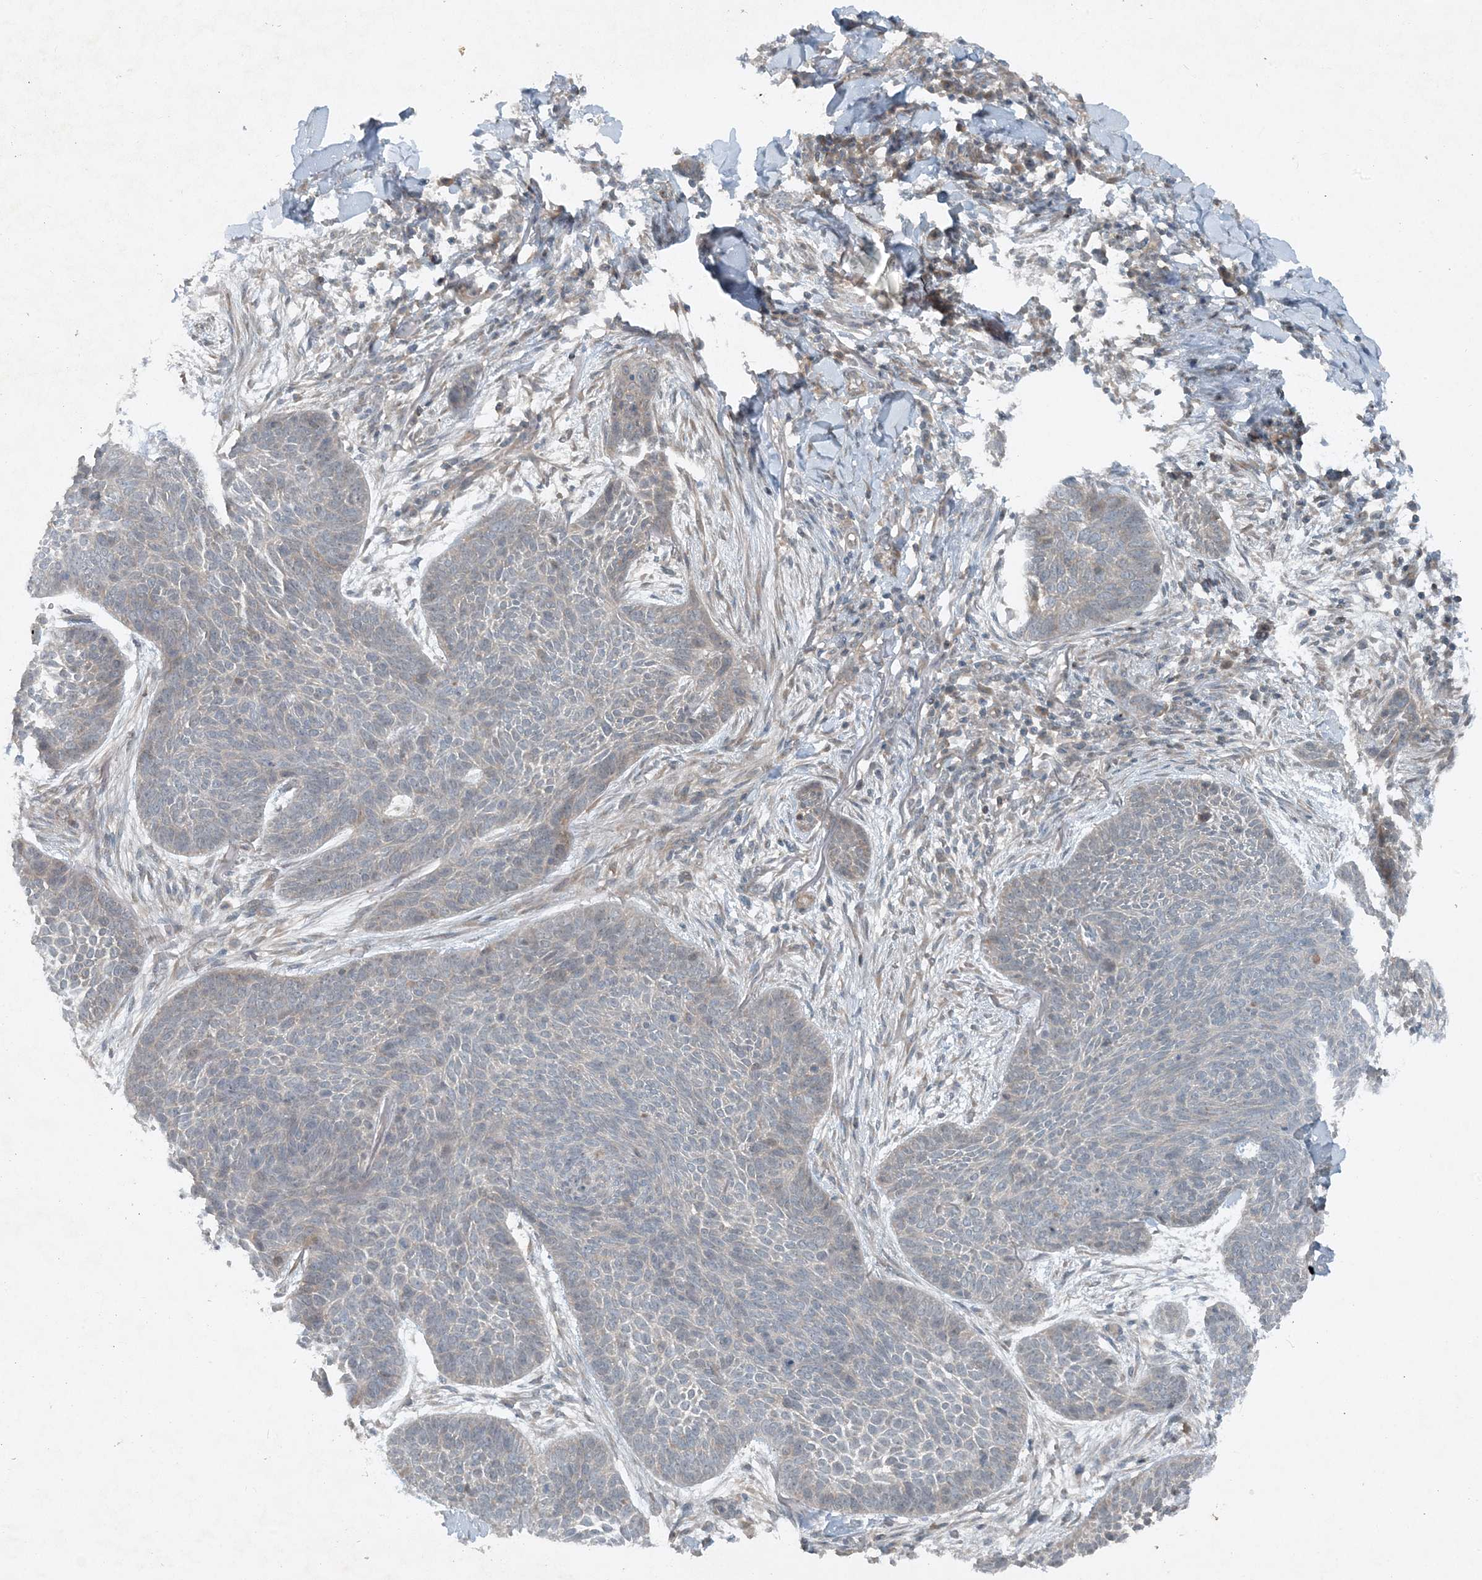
{"staining": {"intensity": "negative", "quantity": "none", "location": "none"}, "tissue": "skin cancer", "cell_type": "Tumor cells", "image_type": "cancer", "snomed": [{"axis": "morphology", "description": "Basal cell carcinoma"}, {"axis": "topography", "description": "Skin"}], "caption": "This is an immunohistochemistry (IHC) histopathology image of human skin basal cell carcinoma. There is no staining in tumor cells.", "gene": "MITD1", "patient": {"sex": "male", "age": 85}}